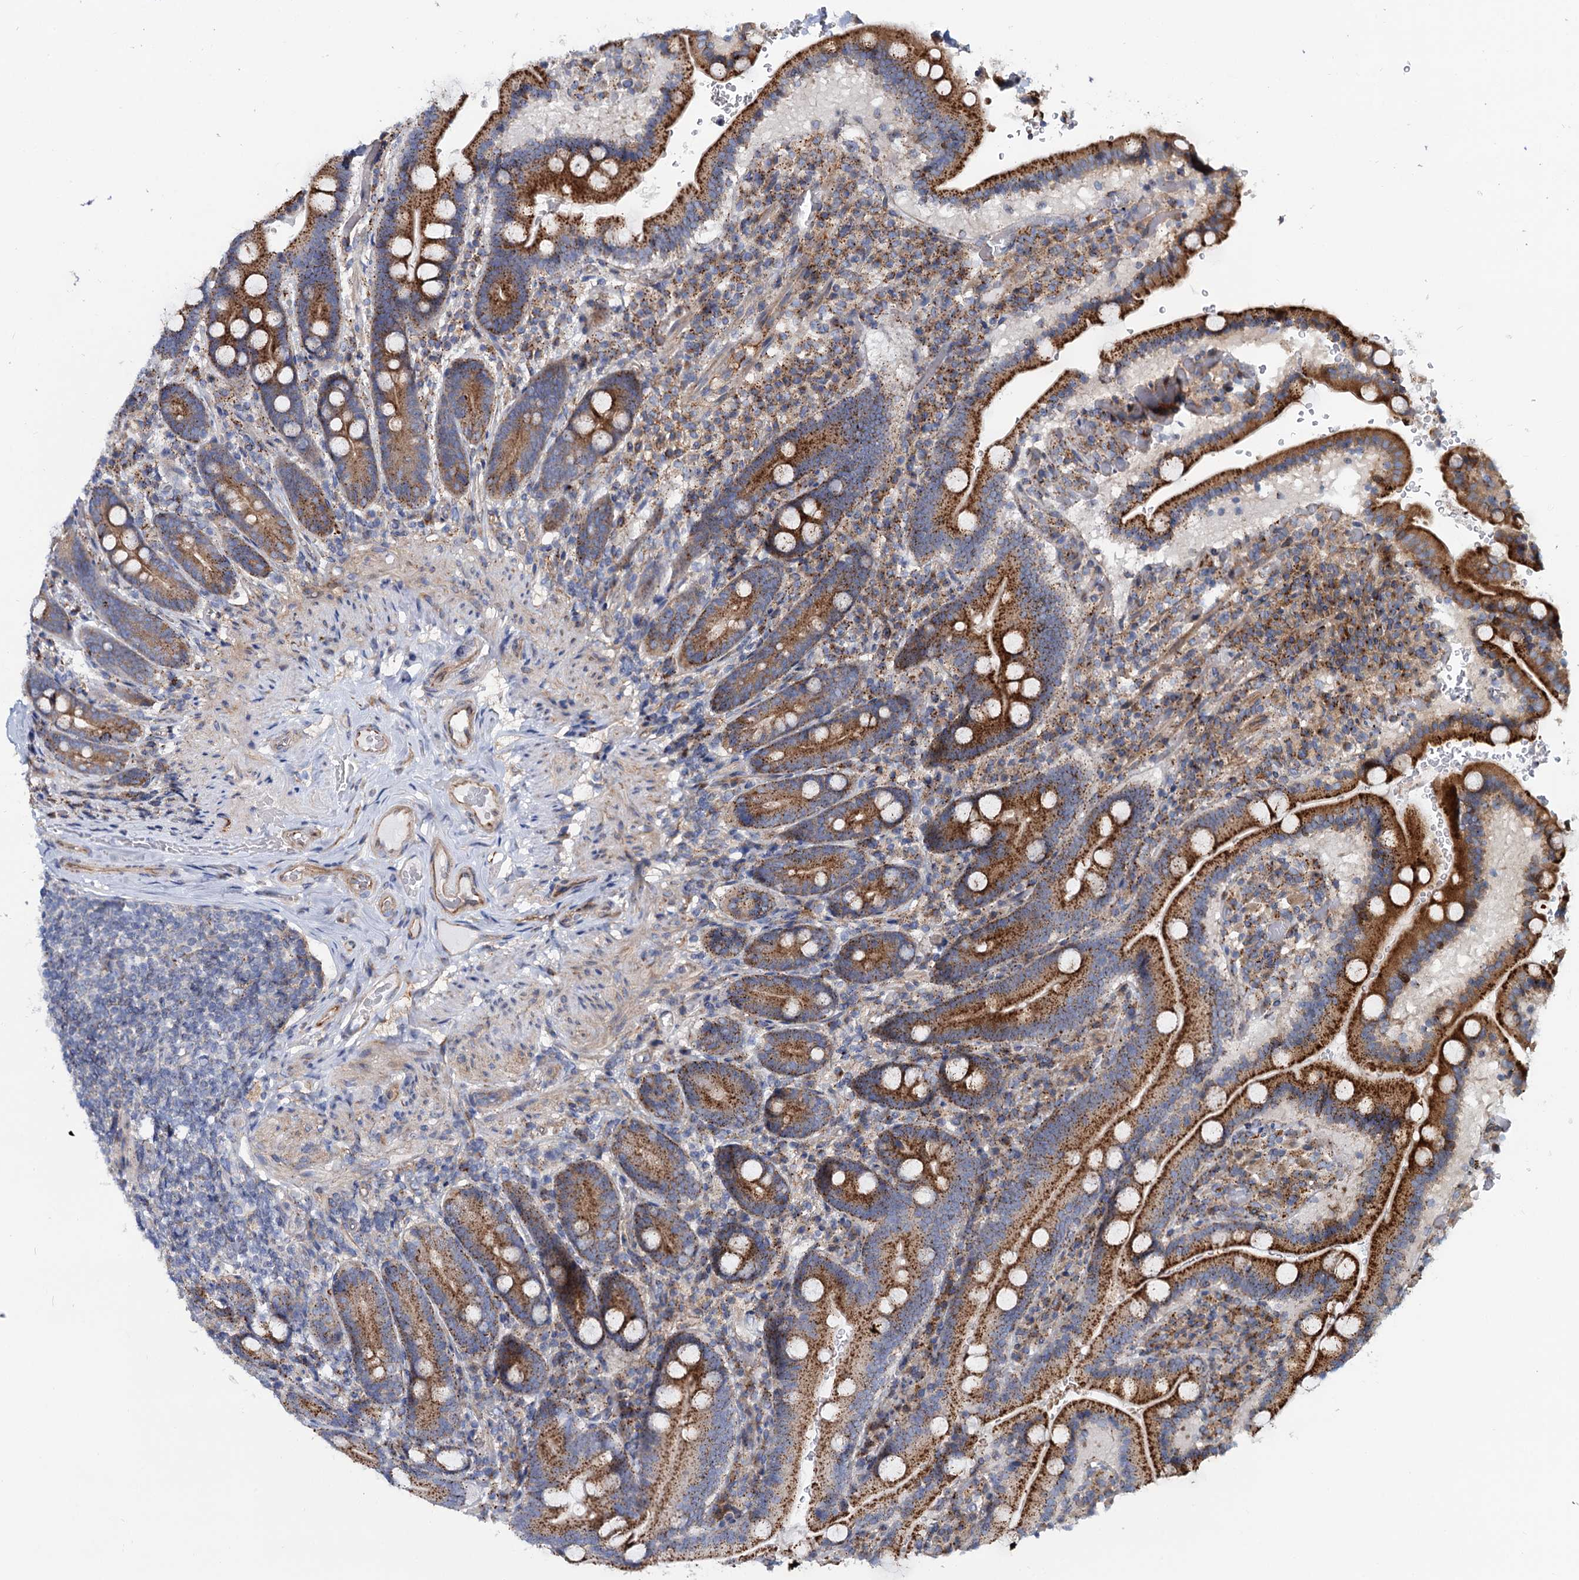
{"staining": {"intensity": "strong", "quantity": ">75%", "location": "cytoplasmic/membranous"}, "tissue": "duodenum", "cell_type": "Glandular cells", "image_type": "normal", "snomed": [{"axis": "morphology", "description": "Normal tissue, NOS"}, {"axis": "topography", "description": "Duodenum"}], "caption": "Protein expression analysis of unremarkable human duodenum reveals strong cytoplasmic/membranous expression in approximately >75% of glandular cells. (DAB IHC with brightfield microscopy, high magnification).", "gene": "PSEN1", "patient": {"sex": "female", "age": 62}}